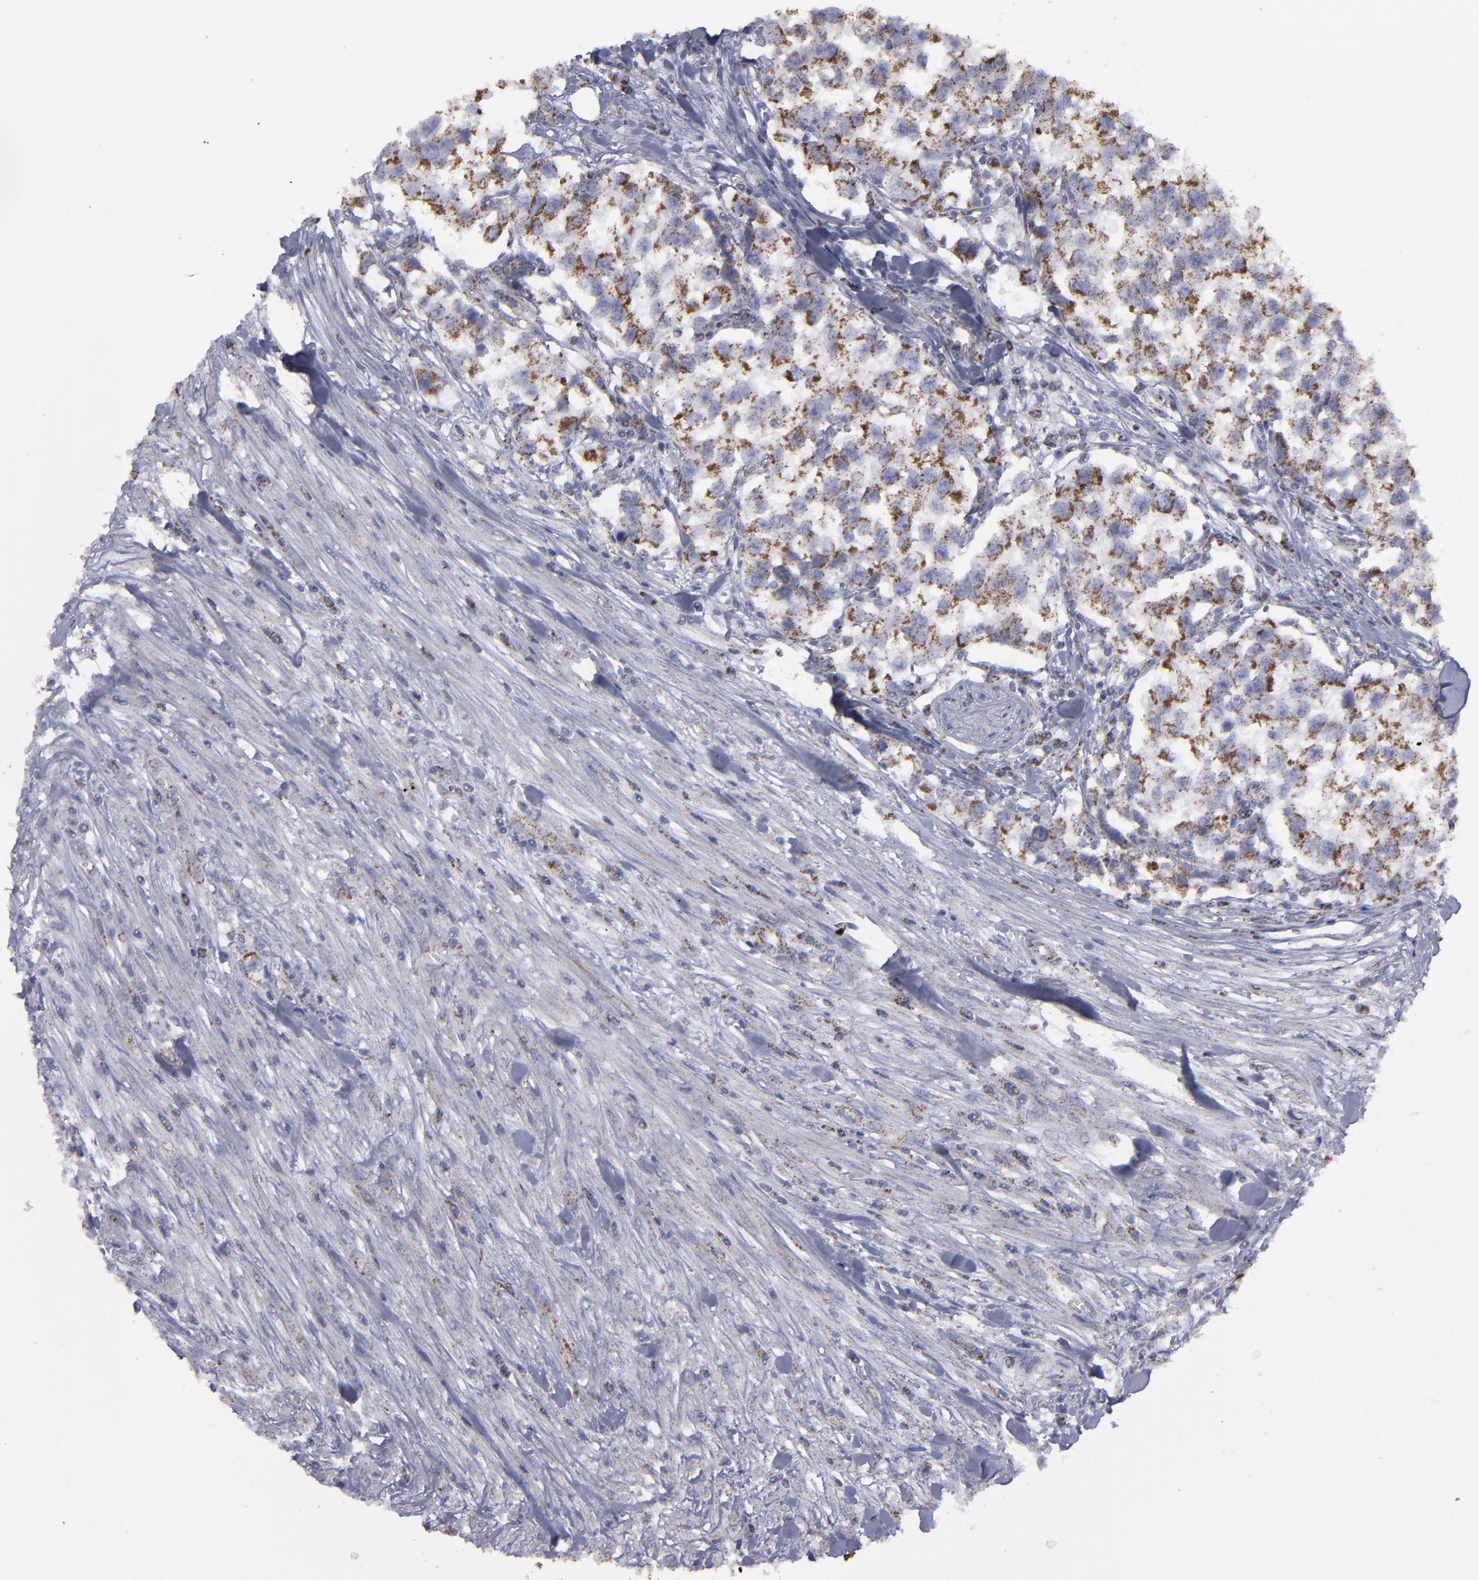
{"staining": {"intensity": "moderate", "quantity": ">75%", "location": "cytoplasmic/membranous"}, "tissue": "testis cancer", "cell_type": "Tumor cells", "image_type": "cancer", "snomed": [{"axis": "morphology", "description": "Seminoma, NOS"}, {"axis": "morphology", "description": "Carcinoma, Embryonal, NOS"}, {"axis": "topography", "description": "Testis"}], "caption": "Protein expression analysis of seminoma (testis) shows moderate cytoplasmic/membranous positivity in approximately >75% of tumor cells. (Brightfield microscopy of DAB IHC at high magnification).", "gene": "MYOM2", "patient": {"sex": "male", "age": 30}}